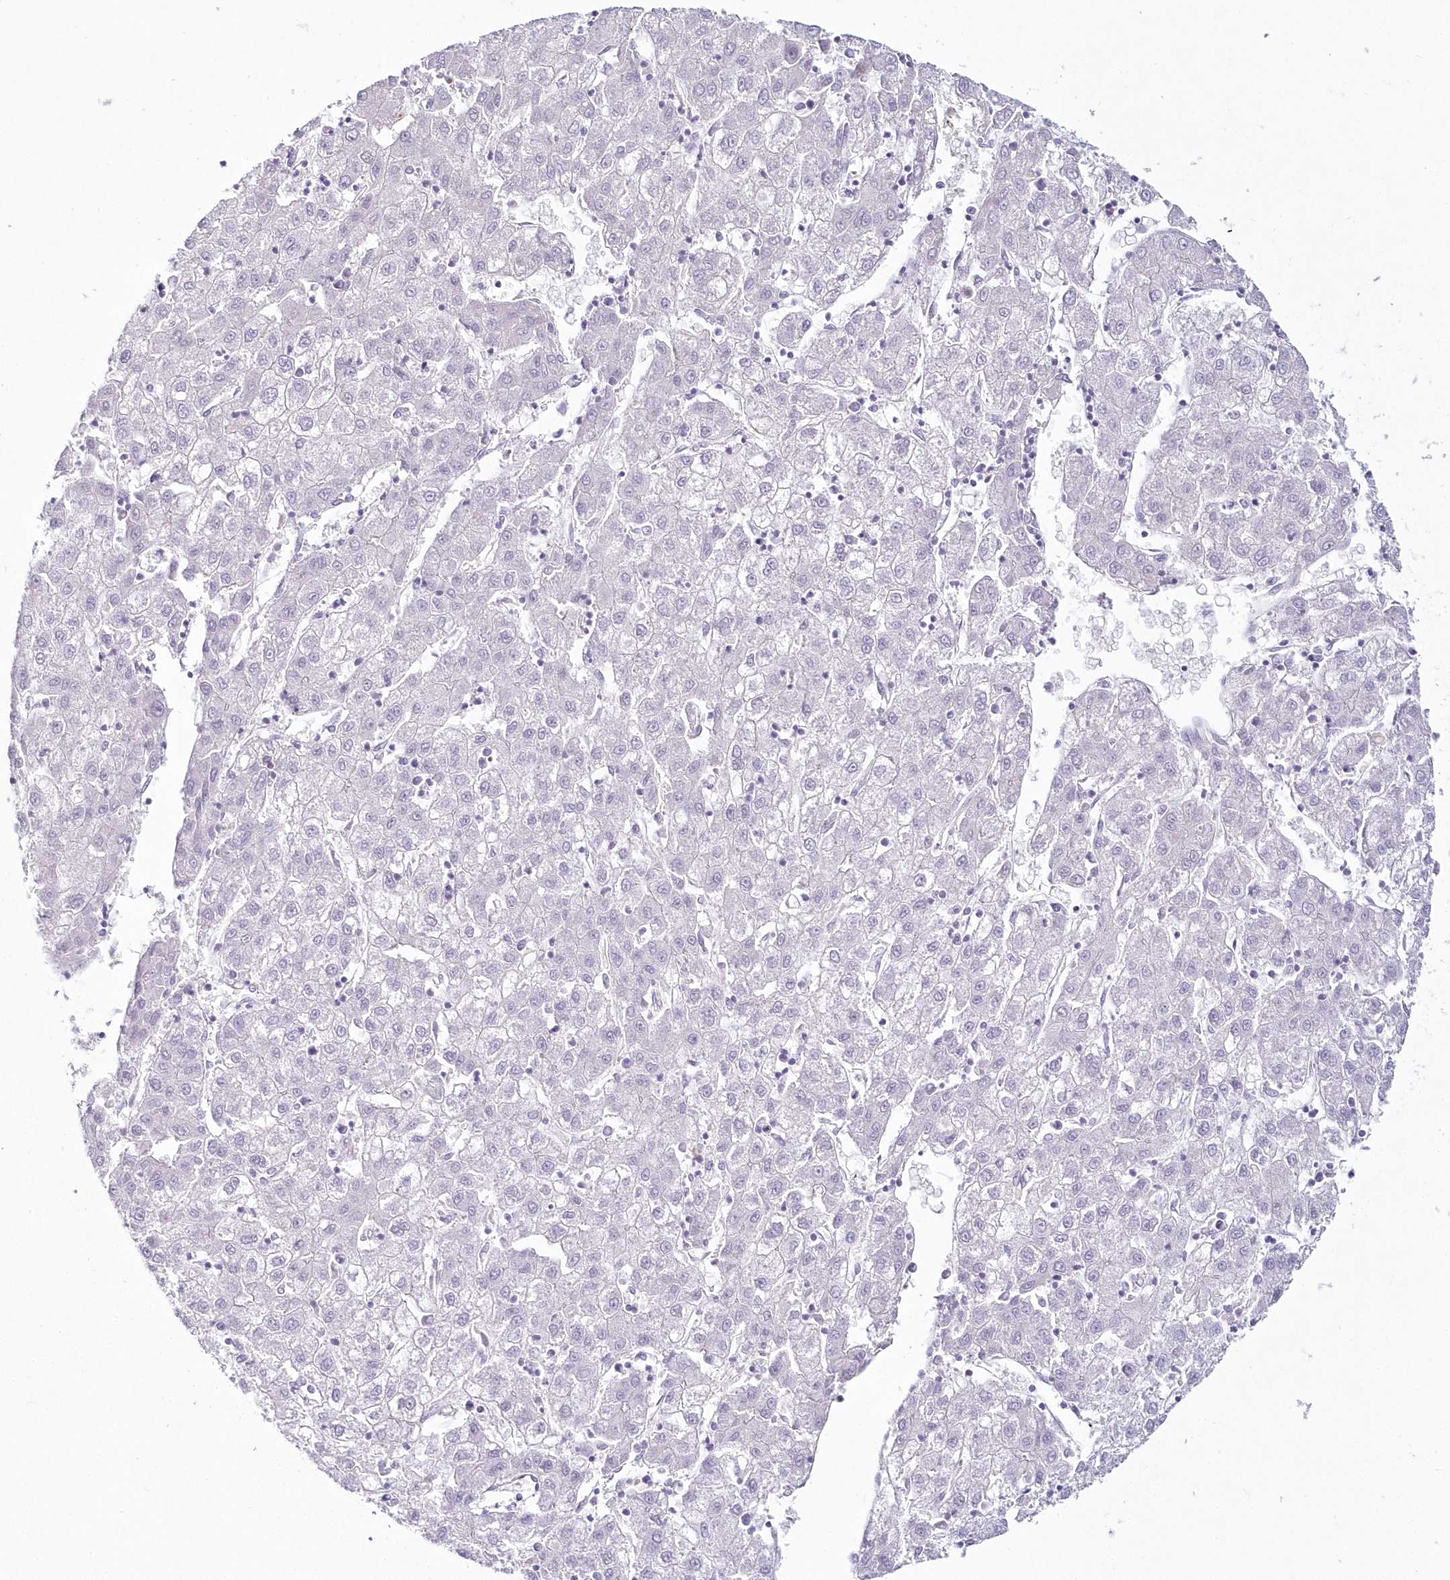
{"staining": {"intensity": "negative", "quantity": "none", "location": "none"}, "tissue": "liver cancer", "cell_type": "Tumor cells", "image_type": "cancer", "snomed": [{"axis": "morphology", "description": "Carcinoma, Hepatocellular, NOS"}, {"axis": "topography", "description": "Liver"}], "caption": "Protein analysis of liver cancer reveals no significant expression in tumor cells. (DAB (3,3'-diaminobenzidine) IHC with hematoxylin counter stain).", "gene": "HYCC2", "patient": {"sex": "male", "age": 72}}